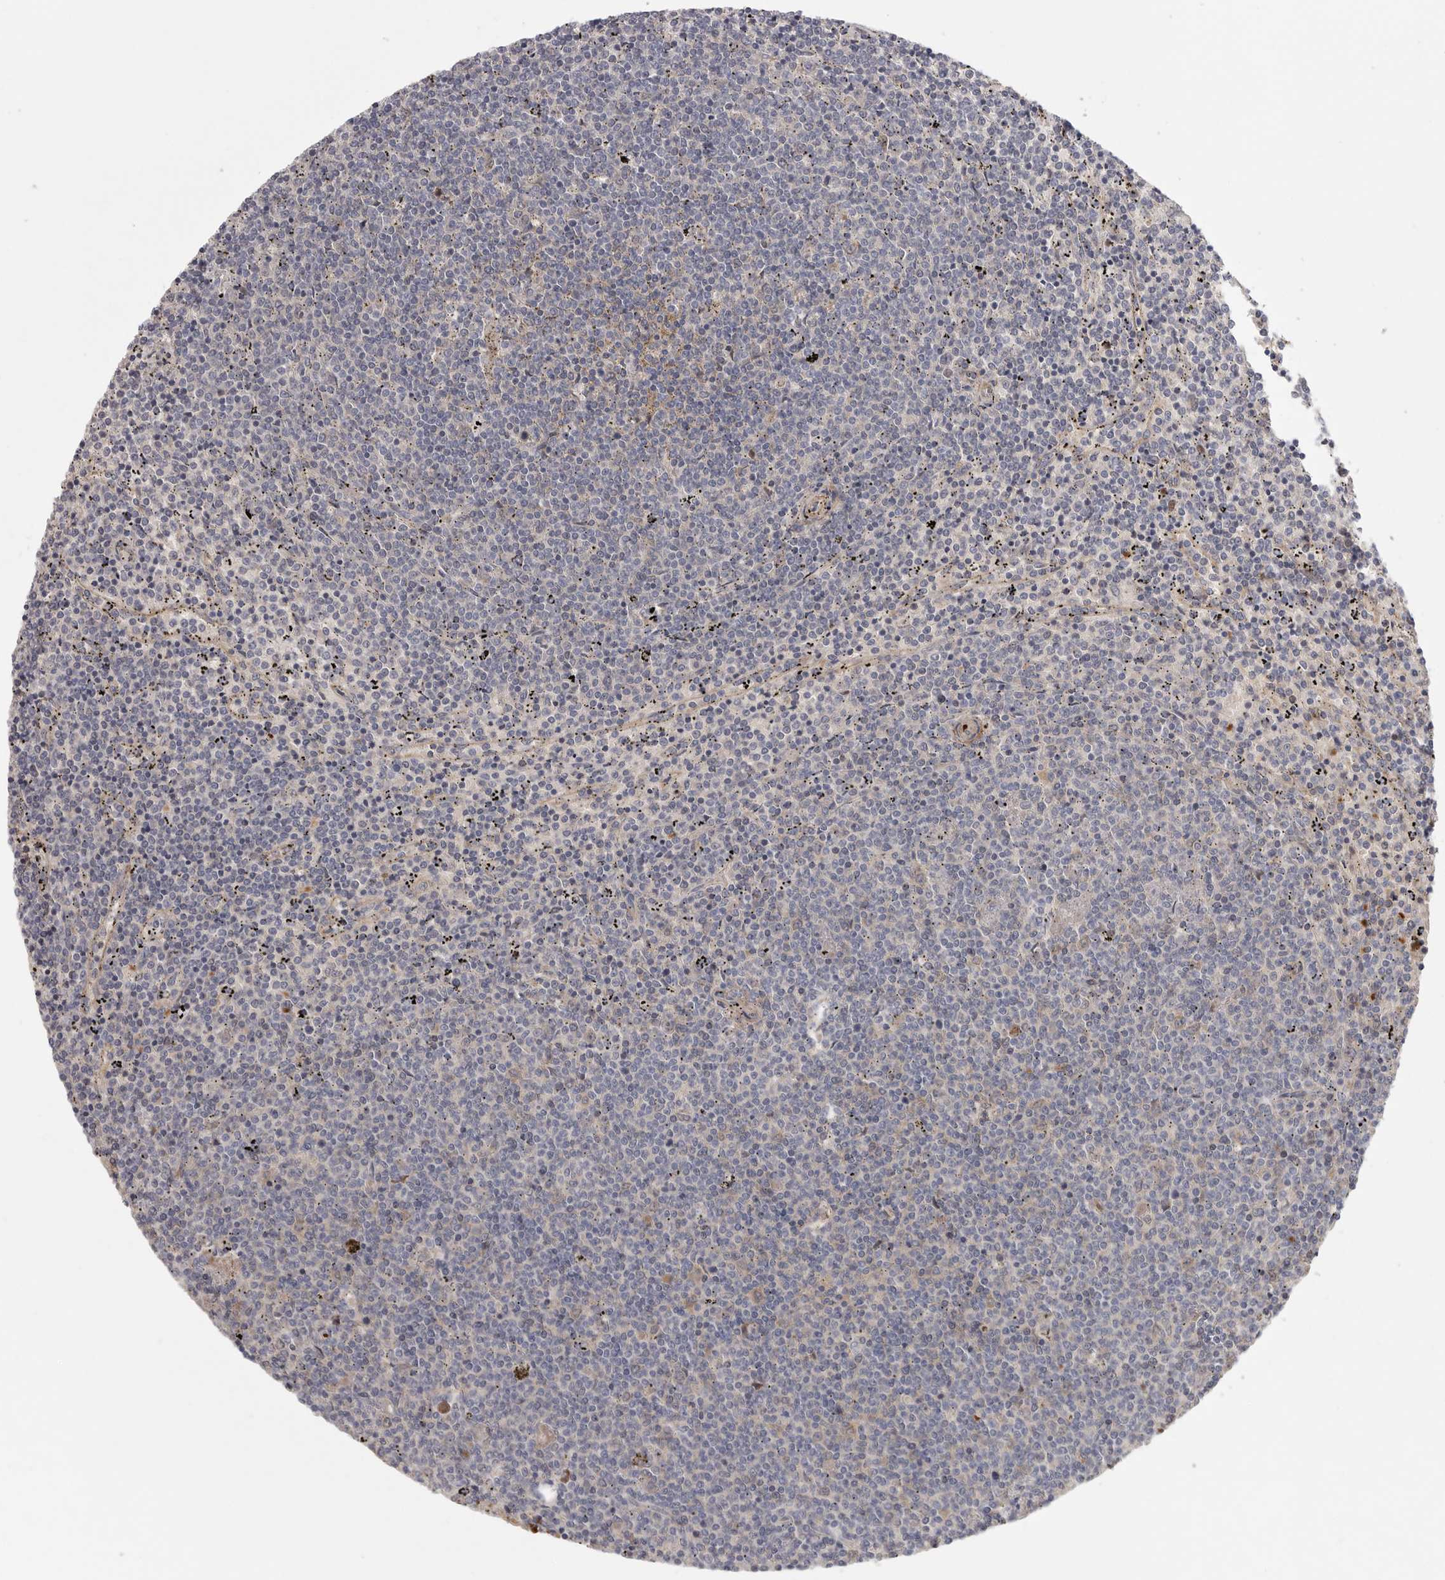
{"staining": {"intensity": "negative", "quantity": "none", "location": "none"}, "tissue": "lymphoma", "cell_type": "Tumor cells", "image_type": "cancer", "snomed": [{"axis": "morphology", "description": "Malignant lymphoma, non-Hodgkin's type, Low grade"}, {"axis": "topography", "description": "Spleen"}], "caption": "This is a photomicrograph of IHC staining of lymphoma, which shows no staining in tumor cells.", "gene": "CFAP298", "patient": {"sex": "female", "age": 50}}